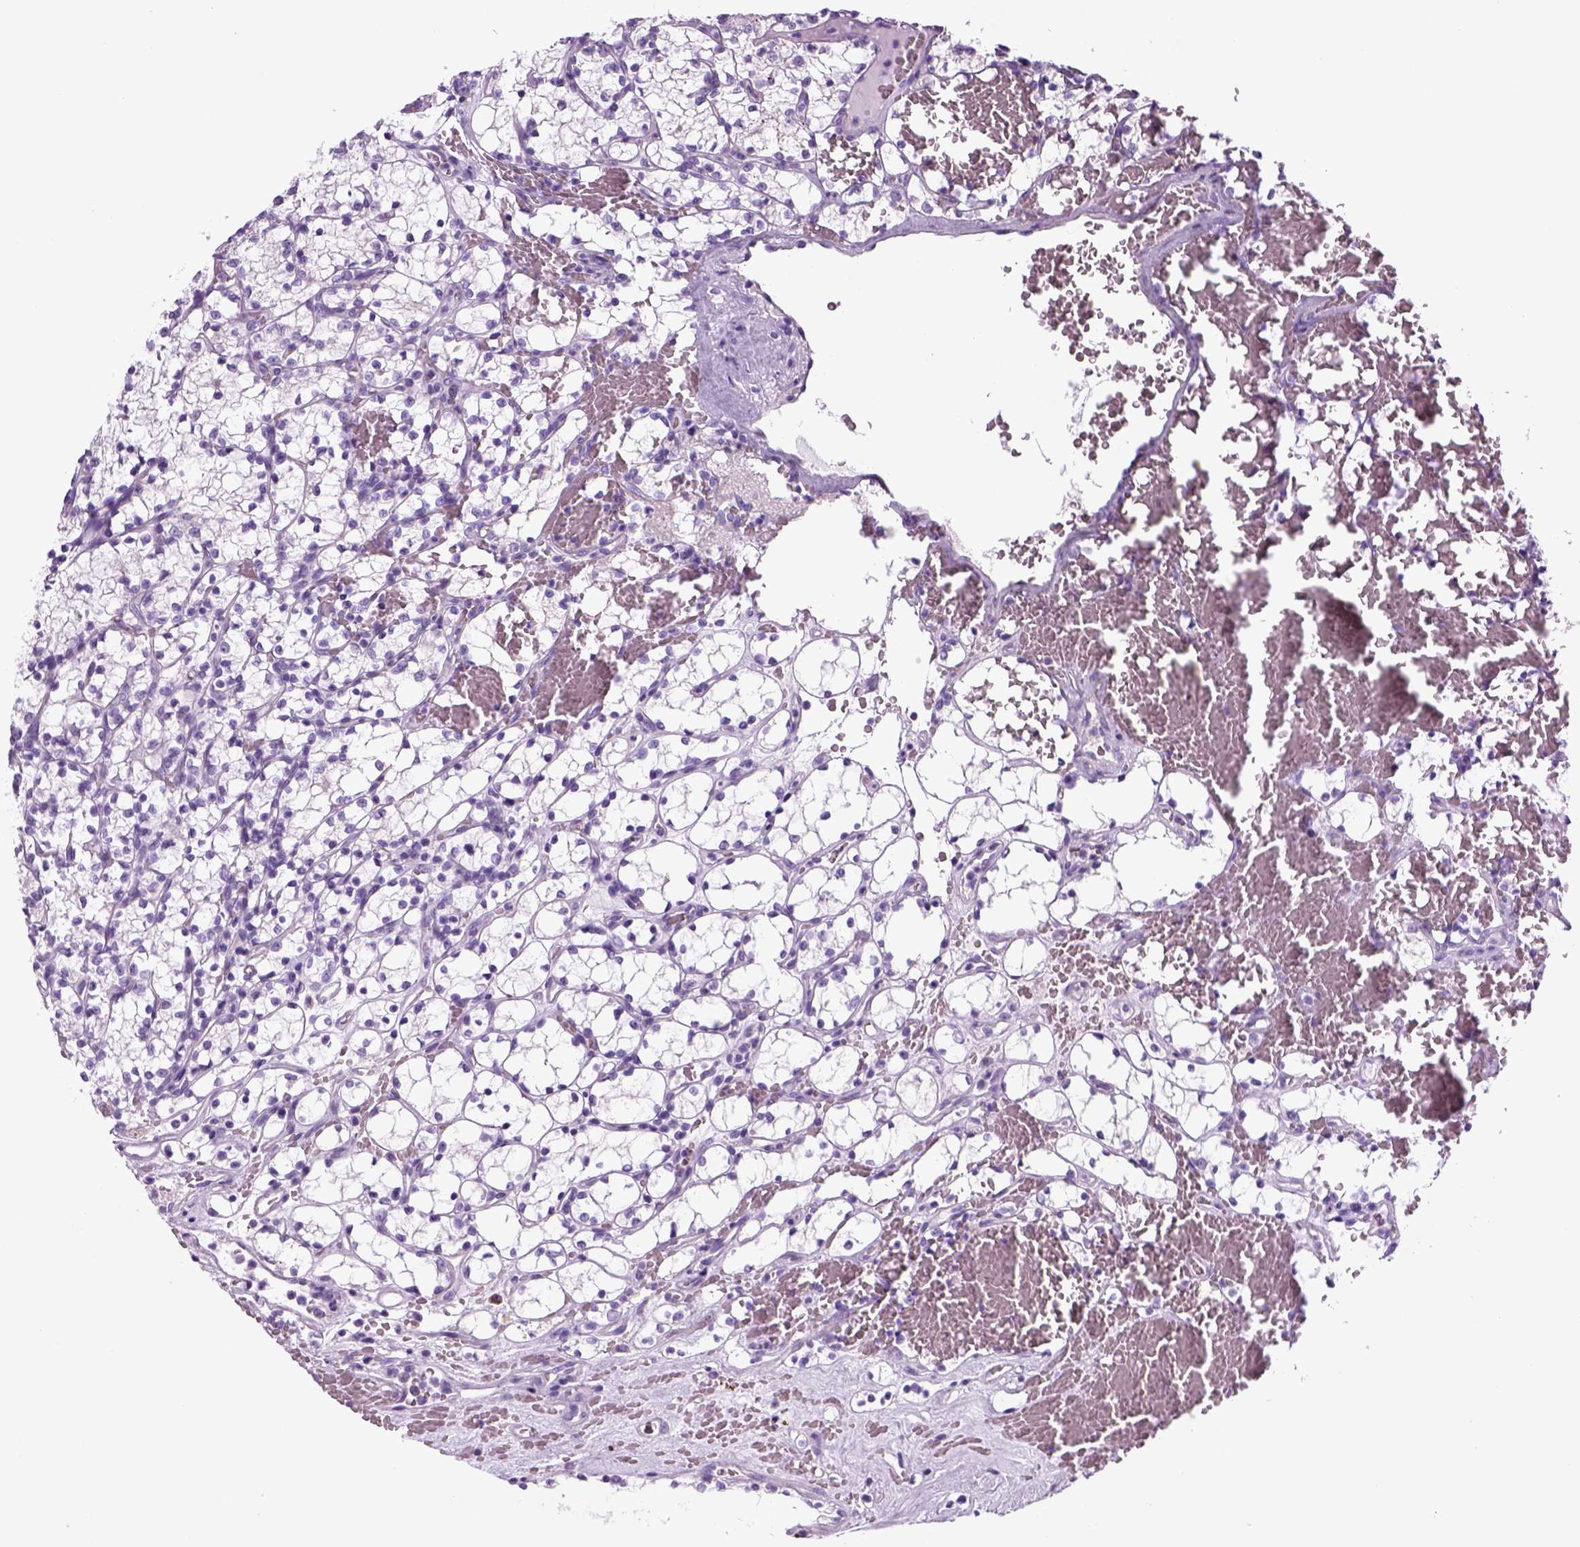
{"staining": {"intensity": "negative", "quantity": "none", "location": "none"}, "tissue": "renal cancer", "cell_type": "Tumor cells", "image_type": "cancer", "snomed": [{"axis": "morphology", "description": "Adenocarcinoma, NOS"}, {"axis": "topography", "description": "Kidney"}], "caption": "Histopathology image shows no protein positivity in tumor cells of renal cancer tissue.", "gene": "HMCN2", "patient": {"sex": "female", "age": 69}}